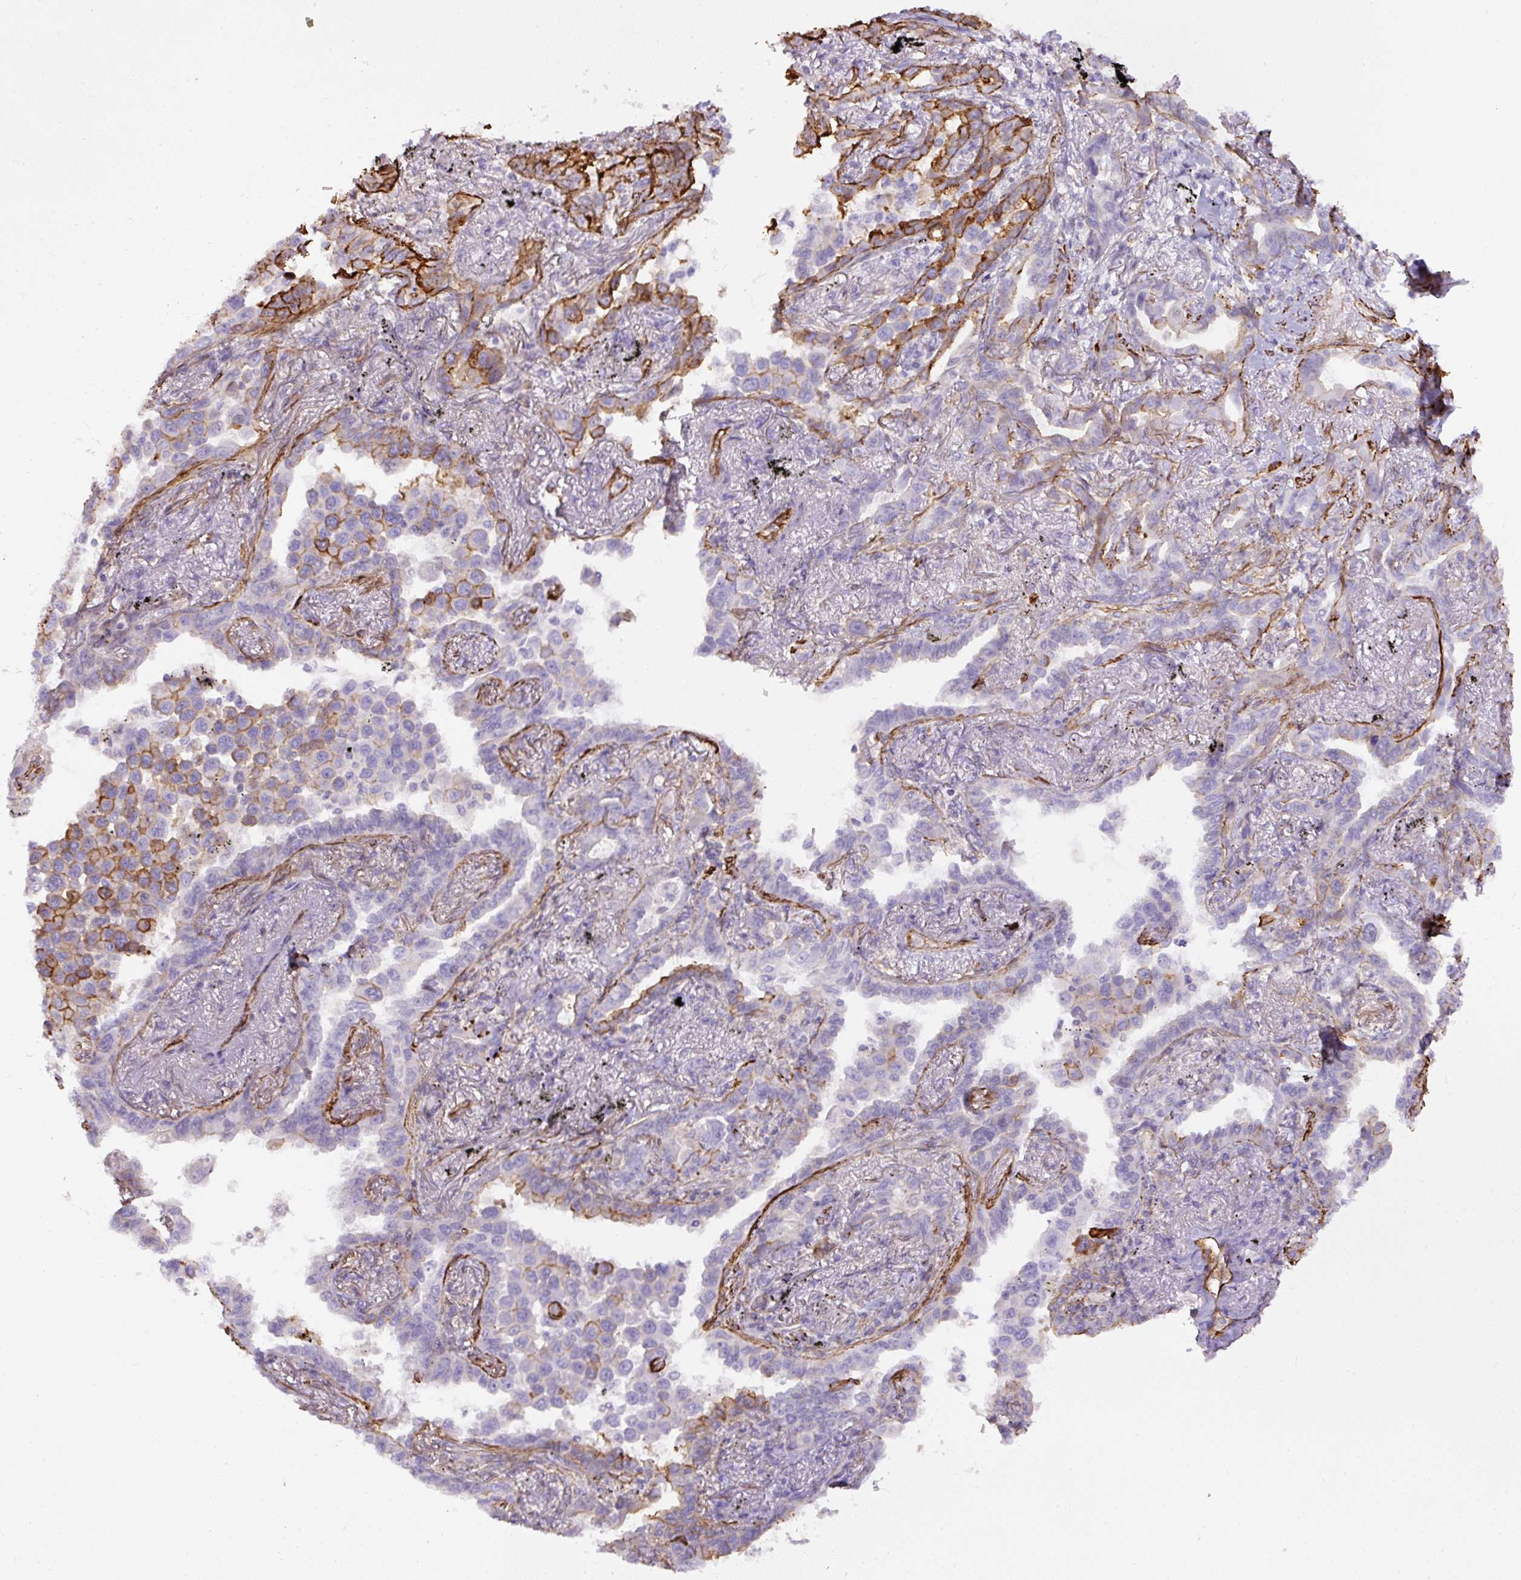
{"staining": {"intensity": "moderate", "quantity": "<25%", "location": "cytoplasmic/membranous"}, "tissue": "lung cancer", "cell_type": "Tumor cells", "image_type": "cancer", "snomed": [{"axis": "morphology", "description": "Adenocarcinoma, NOS"}, {"axis": "topography", "description": "Lung"}], "caption": "An image of human lung cancer (adenocarcinoma) stained for a protein demonstrates moderate cytoplasmic/membranous brown staining in tumor cells. (Brightfield microscopy of DAB IHC at high magnification).", "gene": "B3GALT5", "patient": {"sex": "male", "age": 67}}